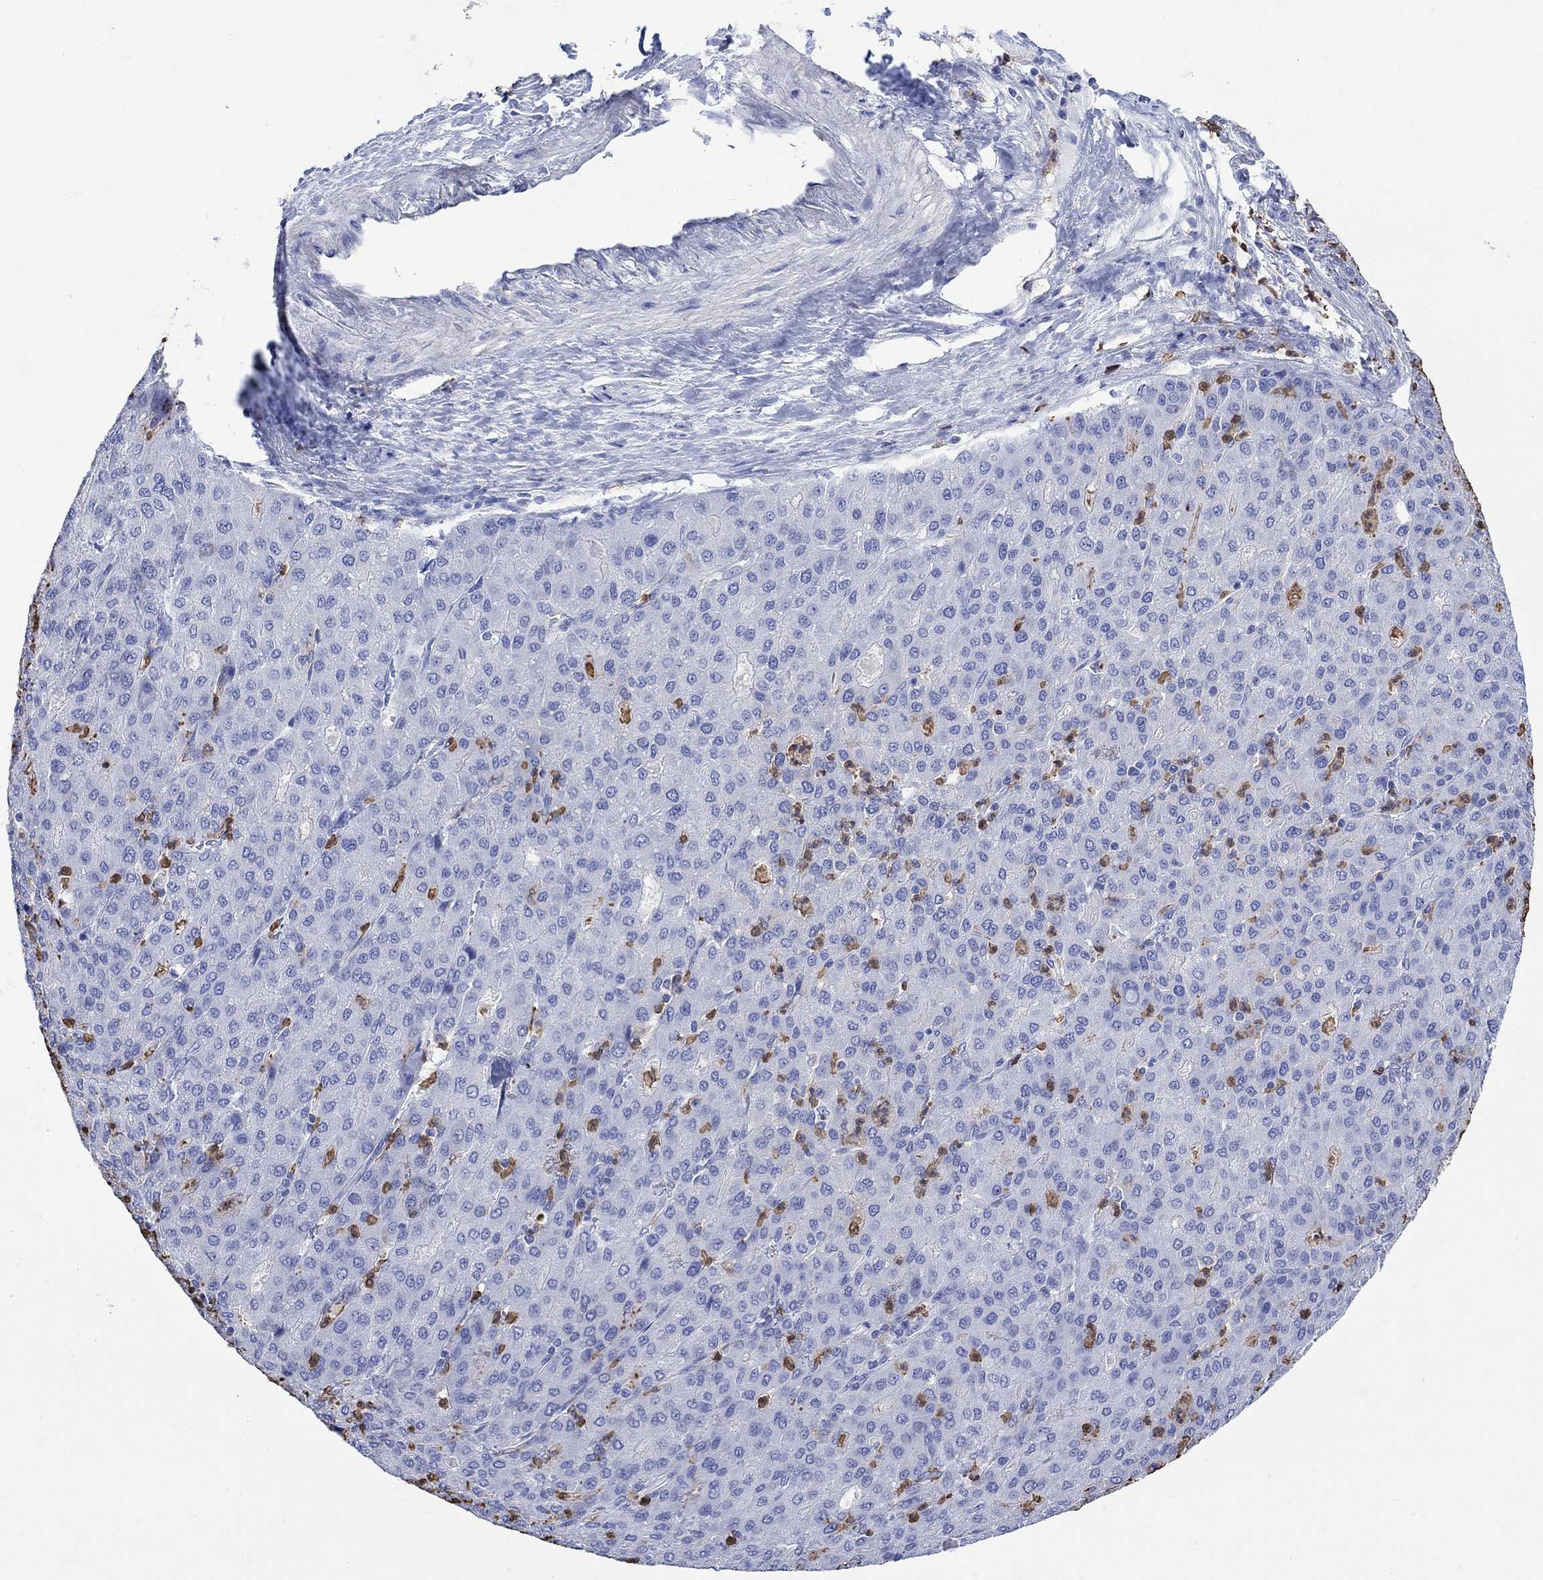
{"staining": {"intensity": "negative", "quantity": "none", "location": "none"}, "tissue": "liver cancer", "cell_type": "Tumor cells", "image_type": "cancer", "snomed": [{"axis": "morphology", "description": "Carcinoma, Hepatocellular, NOS"}, {"axis": "topography", "description": "Liver"}], "caption": "Human liver cancer (hepatocellular carcinoma) stained for a protein using immunohistochemistry demonstrates no staining in tumor cells.", "gene": "LINGO3", "patient": {"sex": "male", "age": 65}}